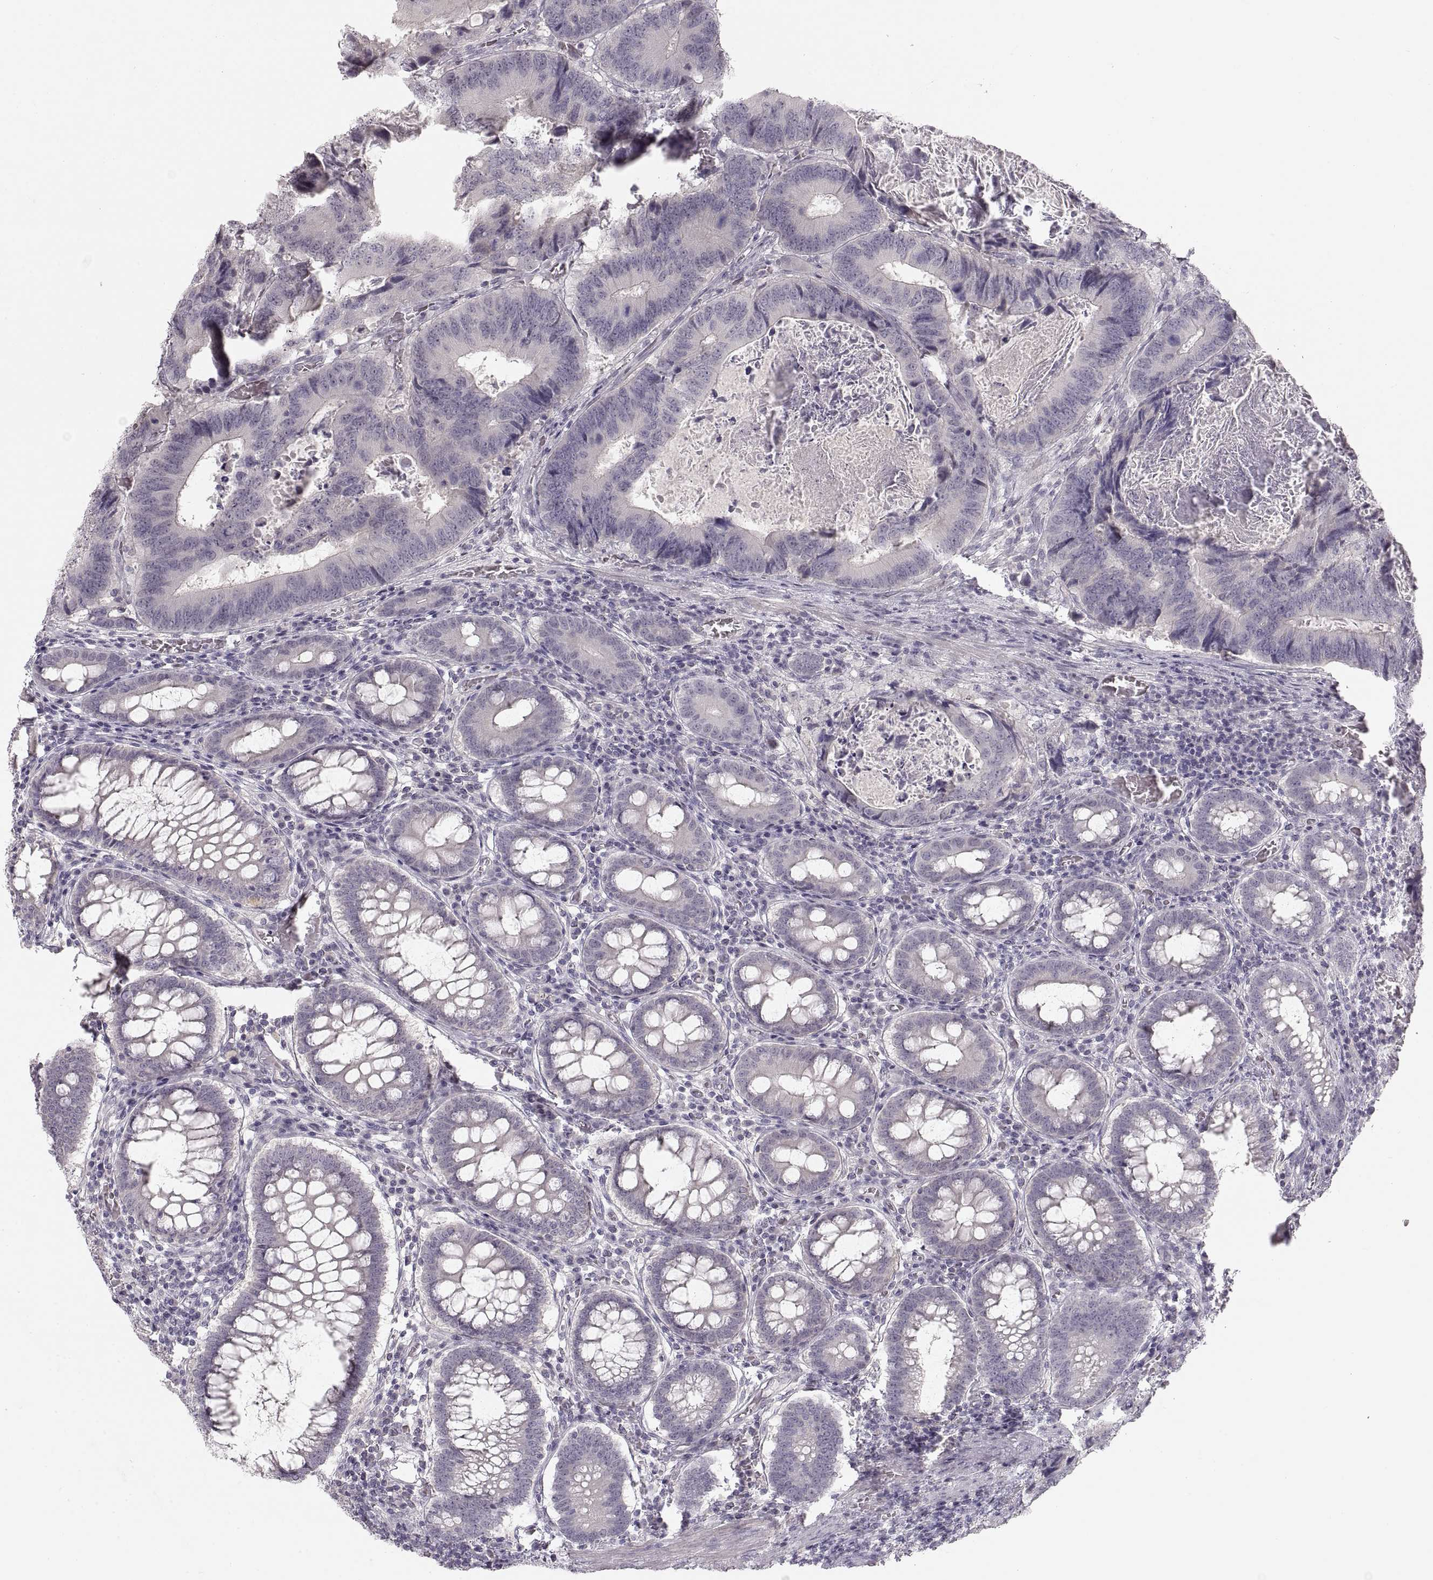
{"staining": {"intensity": "negative", "quantity": "none", "location": "none"}, "tissue": "colorectal cancer", "cell_type": "Tumor cells", "image_type": "cancer", "snomed": [{"axis": "morphology", "description": "Adenocarcinoma, NOS"}, {"axis": "topography", "description": "Colon"}], "caption": "IHC photomicrograph of human colorectal adenocarcinoma stained for a protein (brown), which exhibits no staining in tumor cells.", "gene": "PCSK2", "patient": {"sex": "female", "age": 82}}